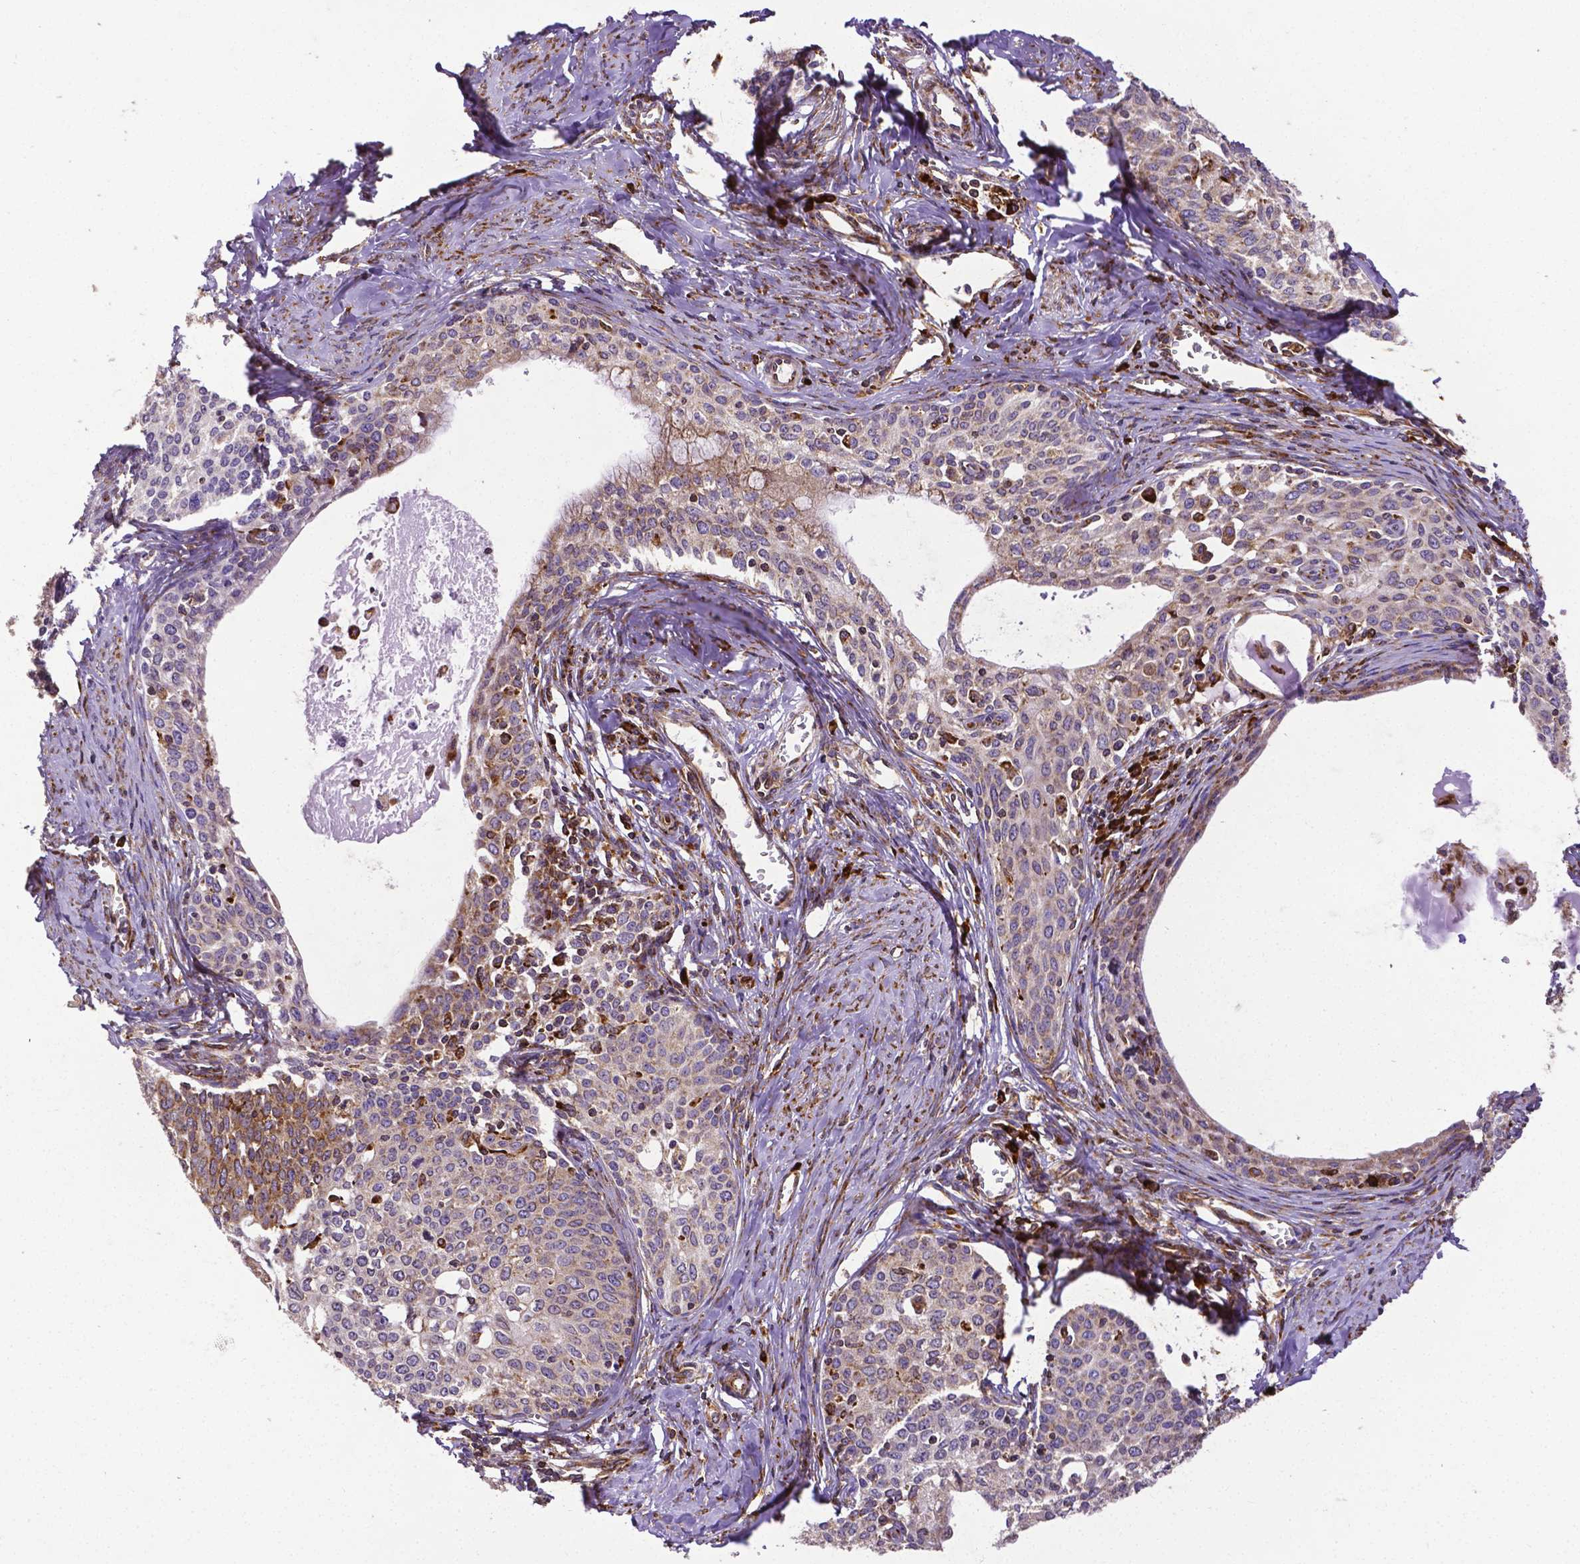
{"staining": {"intensity": "moderate", "quantity": ">75%", "location": "cytoplasmic/membranous"}, "tissue": "cervical cancer", "cell_type": "Tumor cells", "image_type": "cancer", "snomed": [{"axis": "morphology", "description": "Squamous cell carcinoma, NOS"}, {"axis": "morphology", "description": "Adenocarcinoma, NOS"}, {"axis": "topography", "description": "Cervix"}], "caption": "Brown immunohistochemical staining in human cervical cancer exhibits moderate cytoplasmic/membranous expression in about >75% of tumor cells.", "gene": "MTDH", "patient": {"sex": "female", "age": 52}}